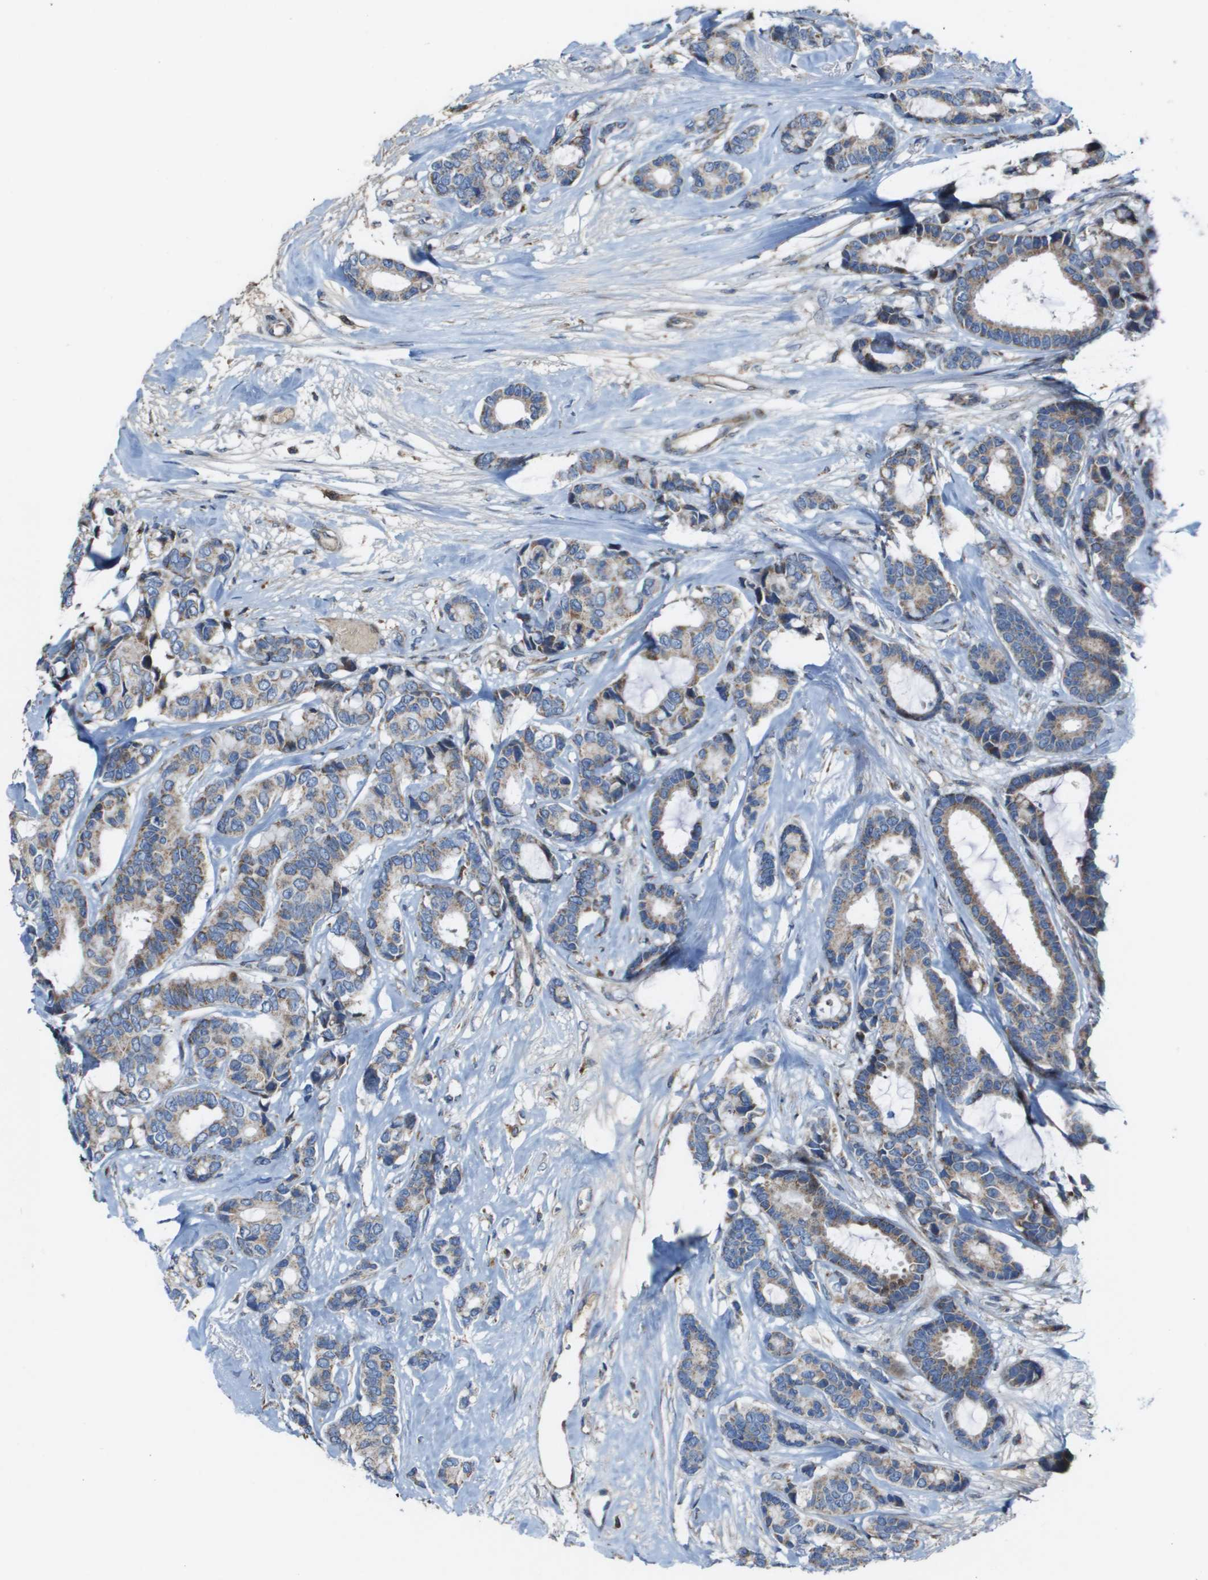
{"staining": {"intensity": "weak", "quantity": ">75%", "location": "cytoplasmic/membranous"}, "tissue": "breast cancer", "cell_type": "Tumor cells", "image_type": "cancer", "snomed": [{"axis": "morphology", "description": "Duct carcinoma"}, {"axis": "topography", "description": "Breast"}], "caption": "Weak cytoplasmic/membranous staining is seen in about >75% of tumor cells in invasive ductal carcinoma (breast).", "gene": "MGAT3", "patient": {"sex": "female", "age": 87}}